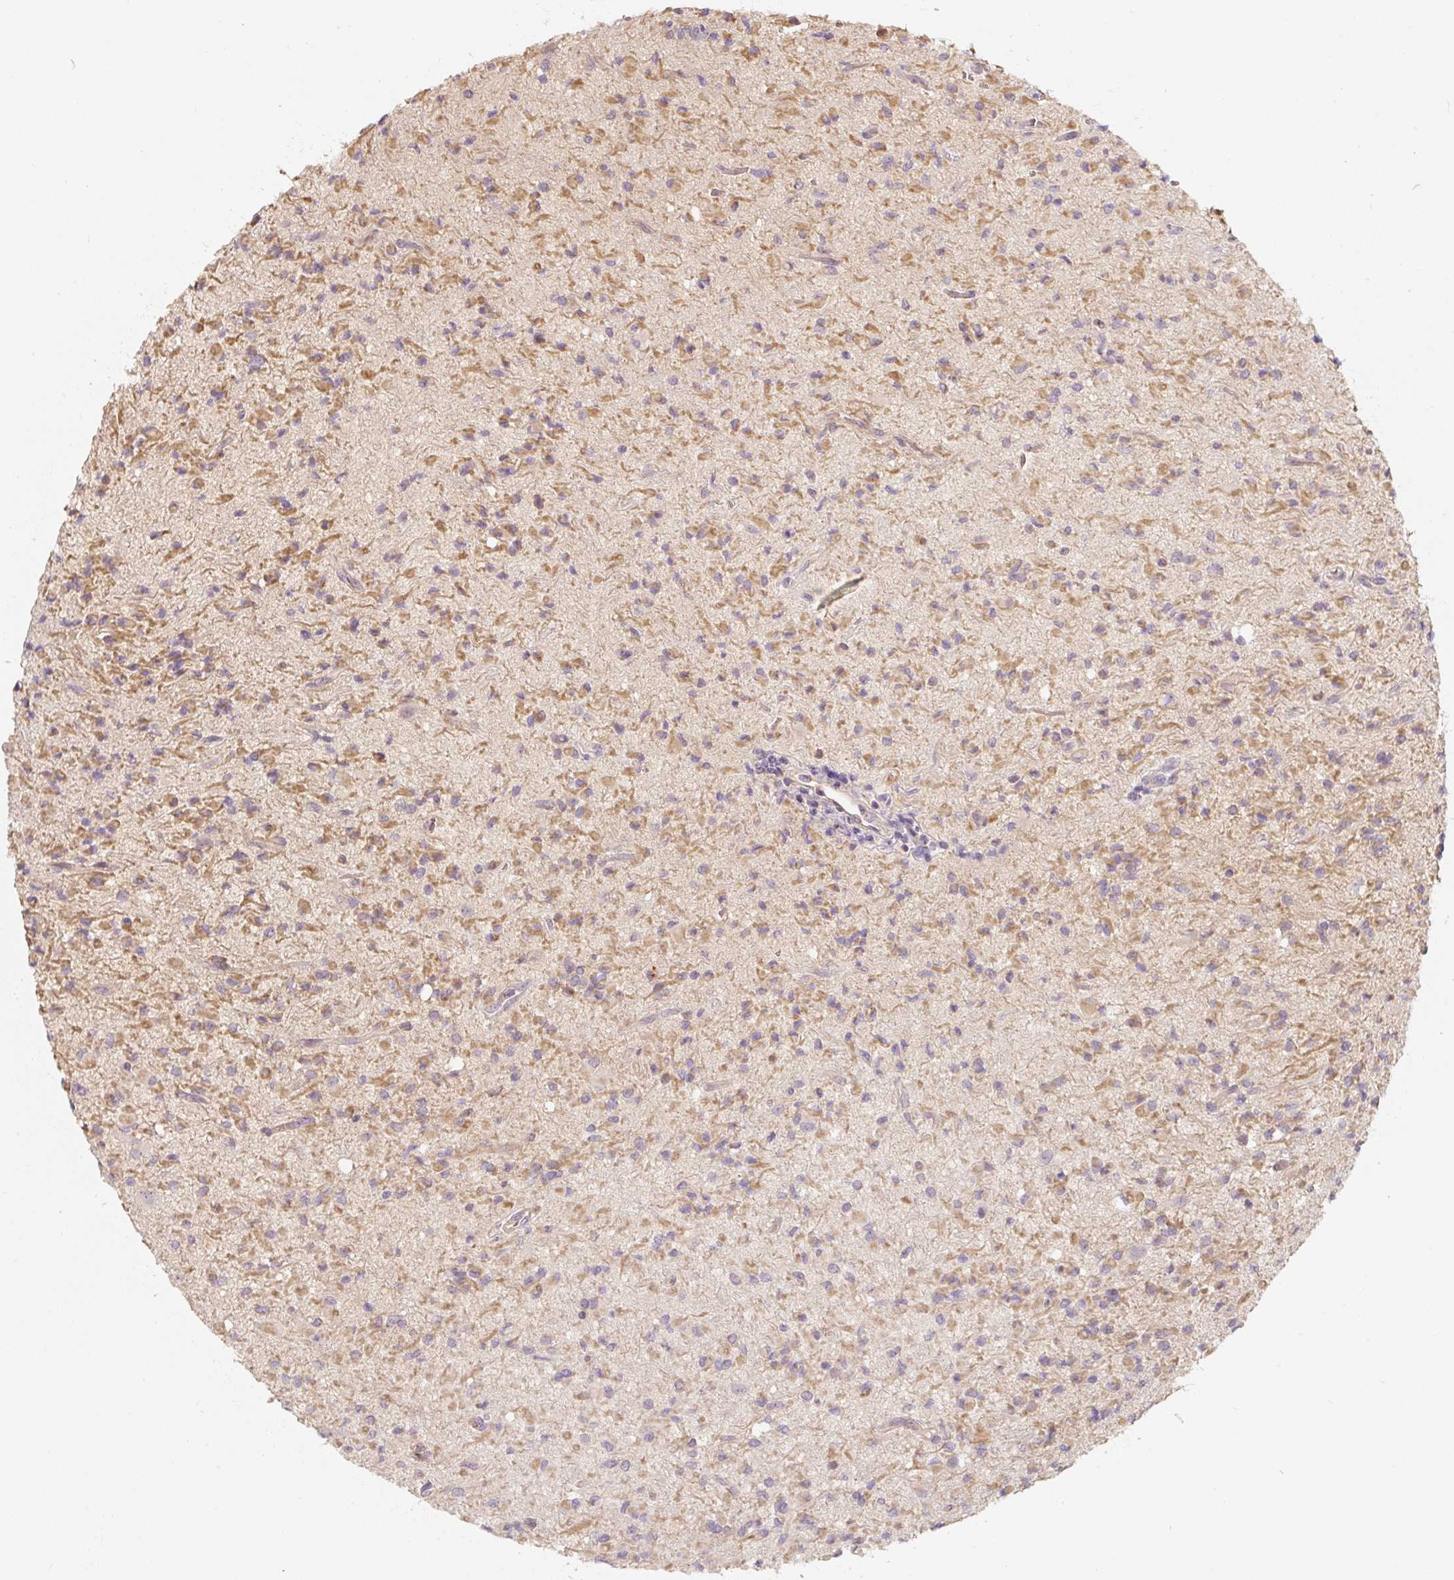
{"staining": {"intensity": "negative", "quantity": "none", "location": "none"}, "tissue": "glioma", "cell_type": "Tumor cells", "image_type": "cancer", "snomed": [{"axis": "morphology", "description": "Glioma, malignant, Low grade"}, {"axis": "topography", "description": "Brain"}], "caption": "Immunohistochemical staining of glioma reveals no significant staining in tumor cells.", "gene": "PWWP3B", "patient": {"sex": "female", "age": 33}}